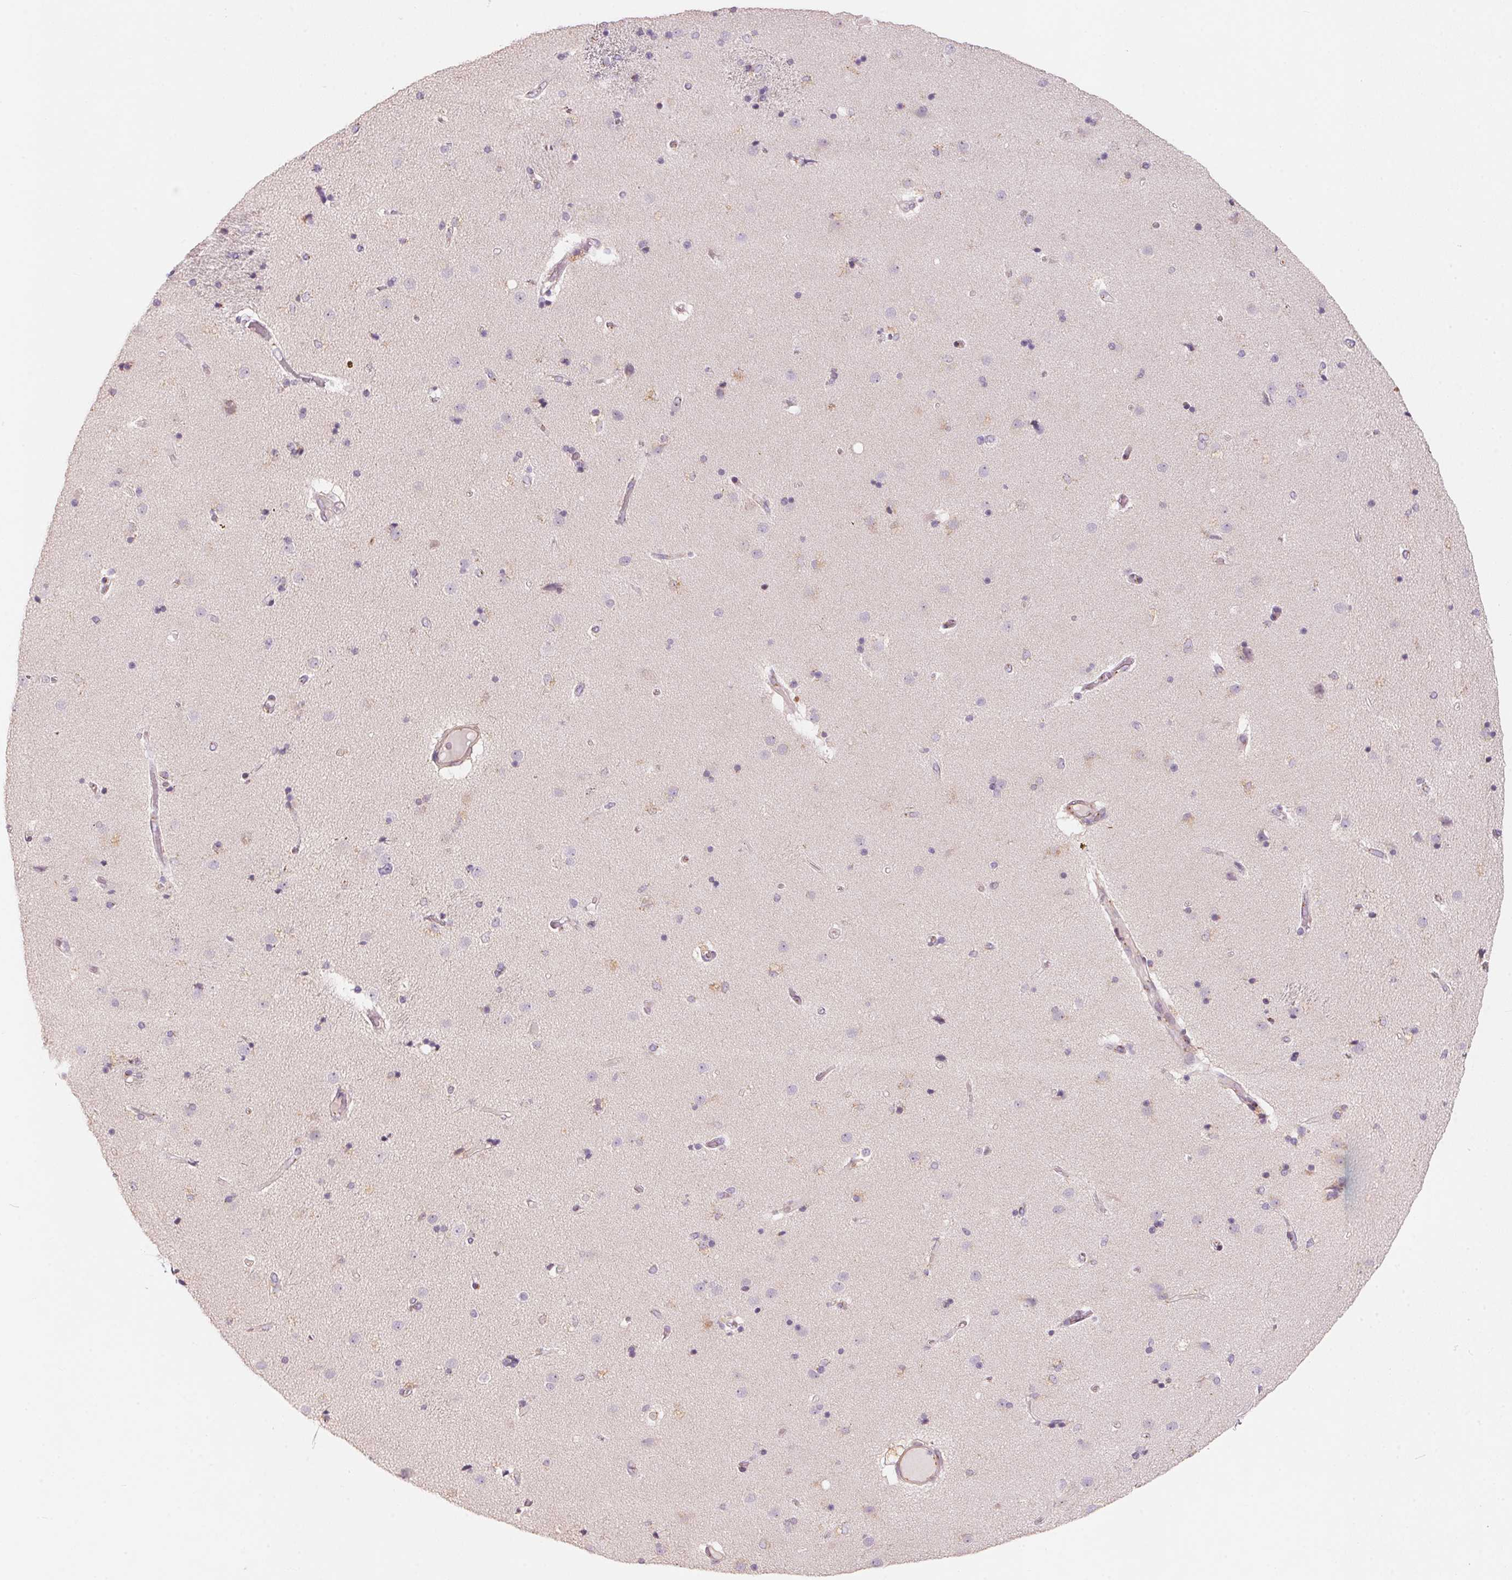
{"staining": {"intensity": "weak", "quantity": "<25%", "location": "cytoplasmic/membranous"}, "tissue": "caudate", "cell_type": "Glial cells", "image_type": "normal", "snomed": [{"axis": "morphology", "description": "Normal tissue, NOS"}, {"axis": "topography", "description": "Lateral ventricle wall"}], "caption": "Normal caudate was stained to show a protein in brown. There is no significant positivity in glial cells. Brightfield microscopy of IHC stained with DAB (3,3'-diaminobenzidine) (brown) and hematoxylin (blue), captured at high magnification.", "gene": "DRAM2", "patient": {"sex": "female", "age": 71}}